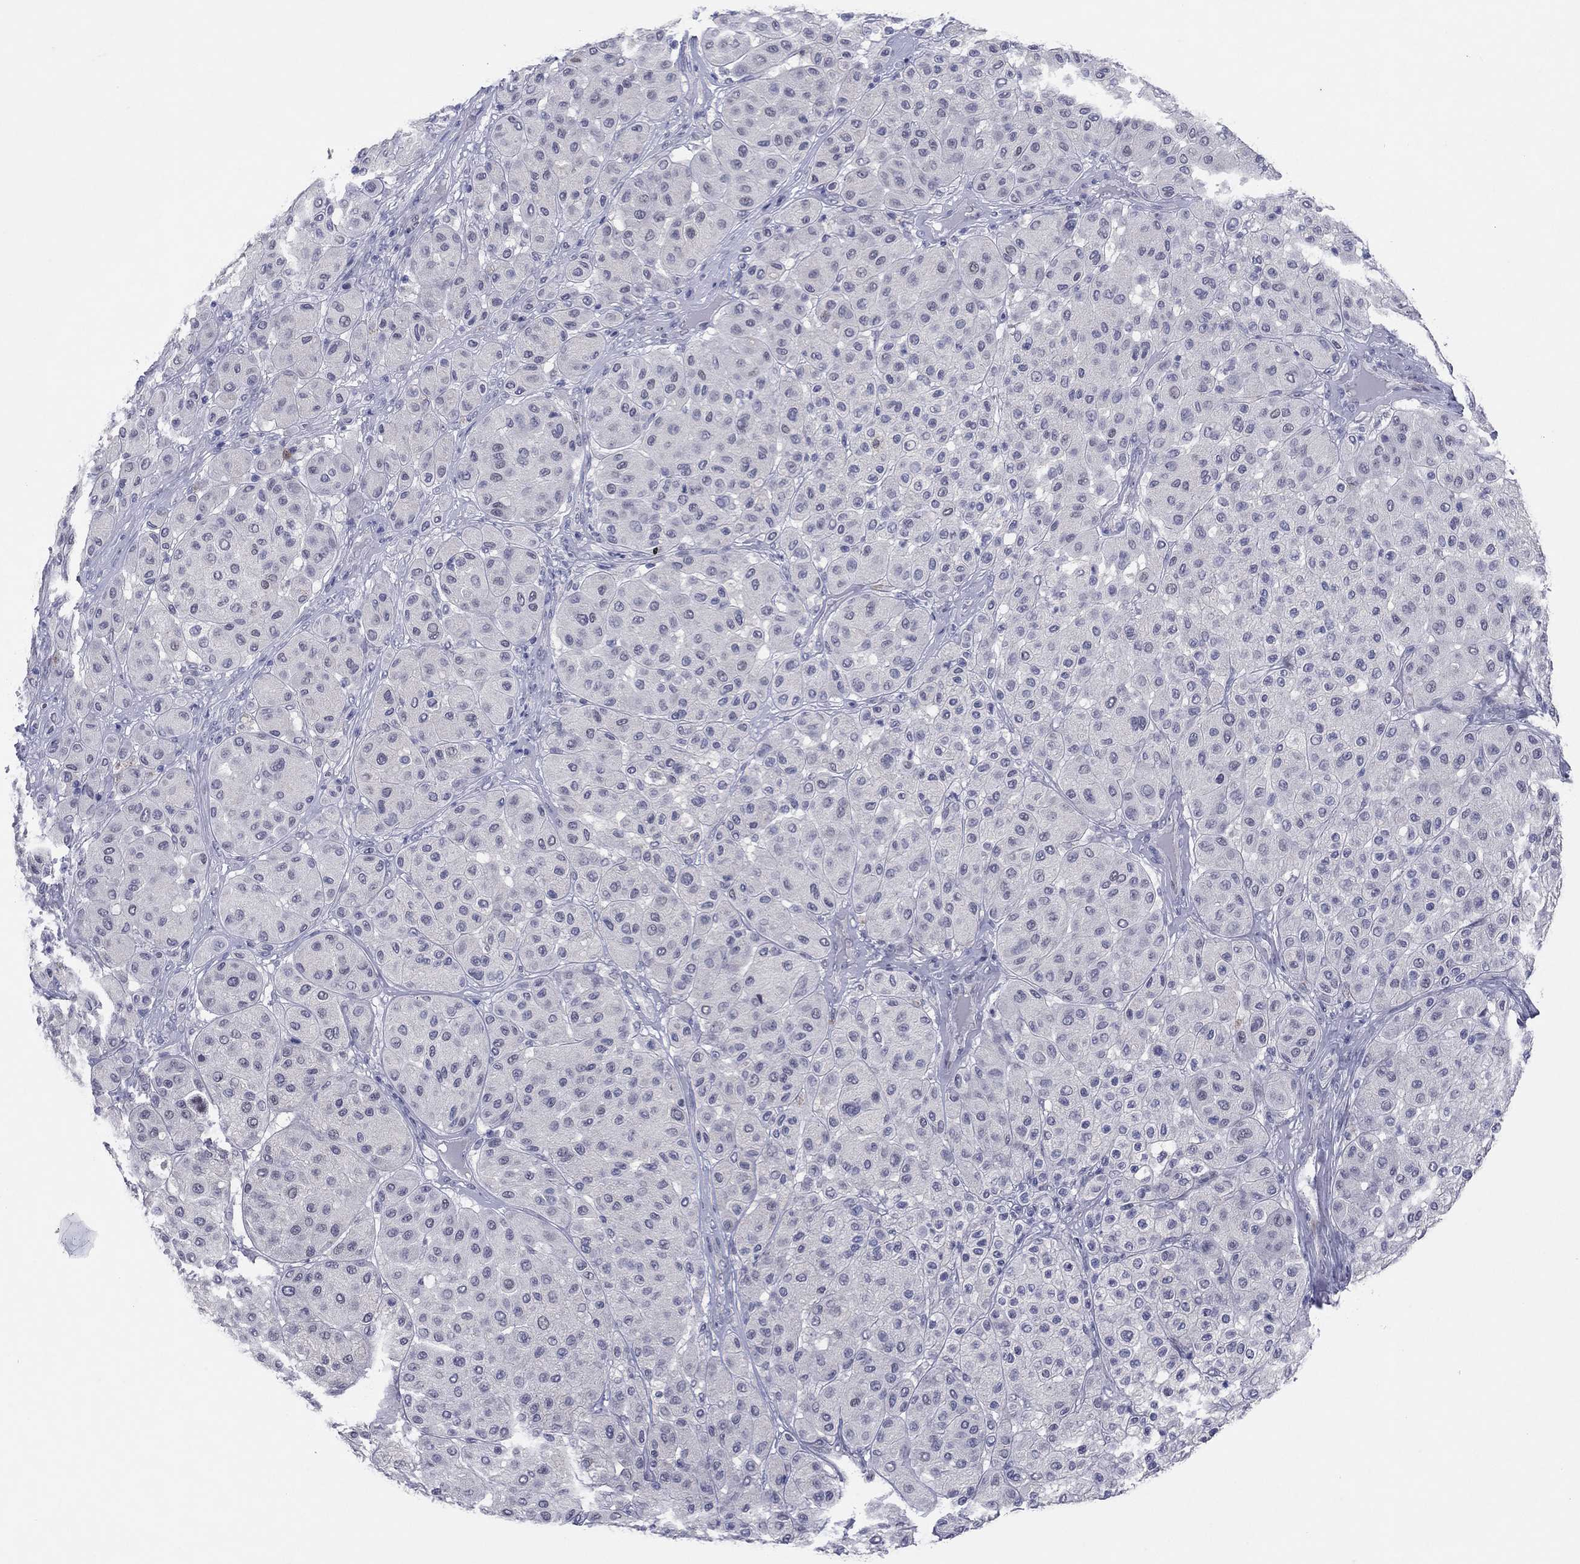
{"staining": {"intensity": "negative", "quantity": "none", "location": "none"}, "tissue": "melanoma", "cell_type": "Tumor cells", "image_type": "cancer", "snomed": [{"axis": "morphology", "description": "Malignant melanoma, Metastatic site"}, {"axis": "topography", "description": "Smooth muscle"}], "caption": "Tumor cells are negative for protein expression in human malignant melanoma (metastatic site).", "gene": "ITGAE", "patient": {"sex": "male", "age": 41}}